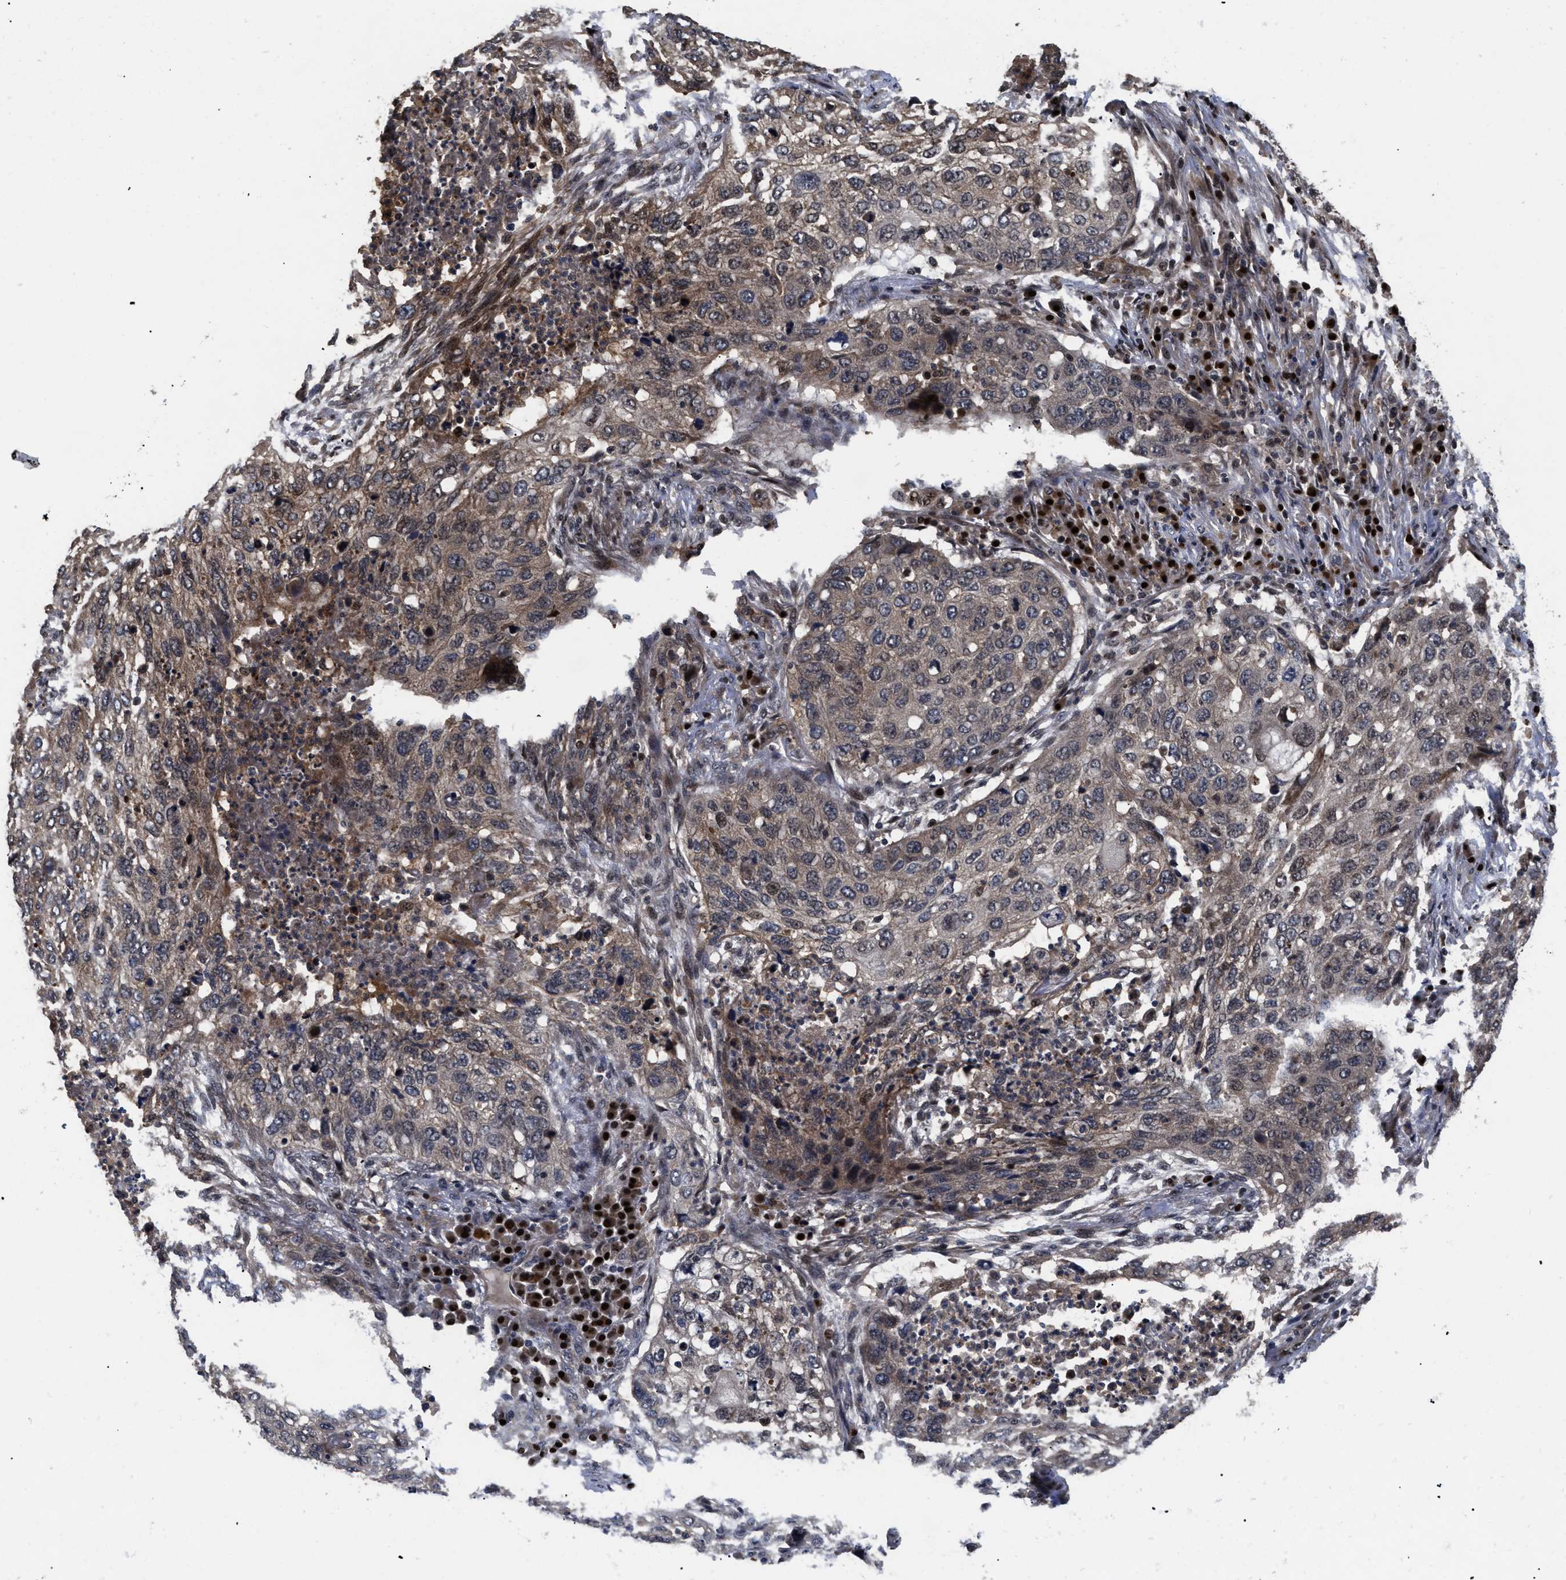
{"staining": {"intensity": "weak", "quantity": "<25%", "location": "cytoplasmic/membranous"}, "tissue": "lung cancer", "cell_type": "Tumor cells", "image_type": "cancer", "snomed": [{"axis": "morphology", "description": "Squamous cell carcinoma, NOS"}, {"axis": "topography", "description": "Lung"}], "caption": "This is a micrograph of immunohistochemistry (IHC) staining of squamous cell carcinoma (lung), which shows no staining in tumor cells.", "gene": "FAM200A", "patient": {"sex": "female", "age": 63}}